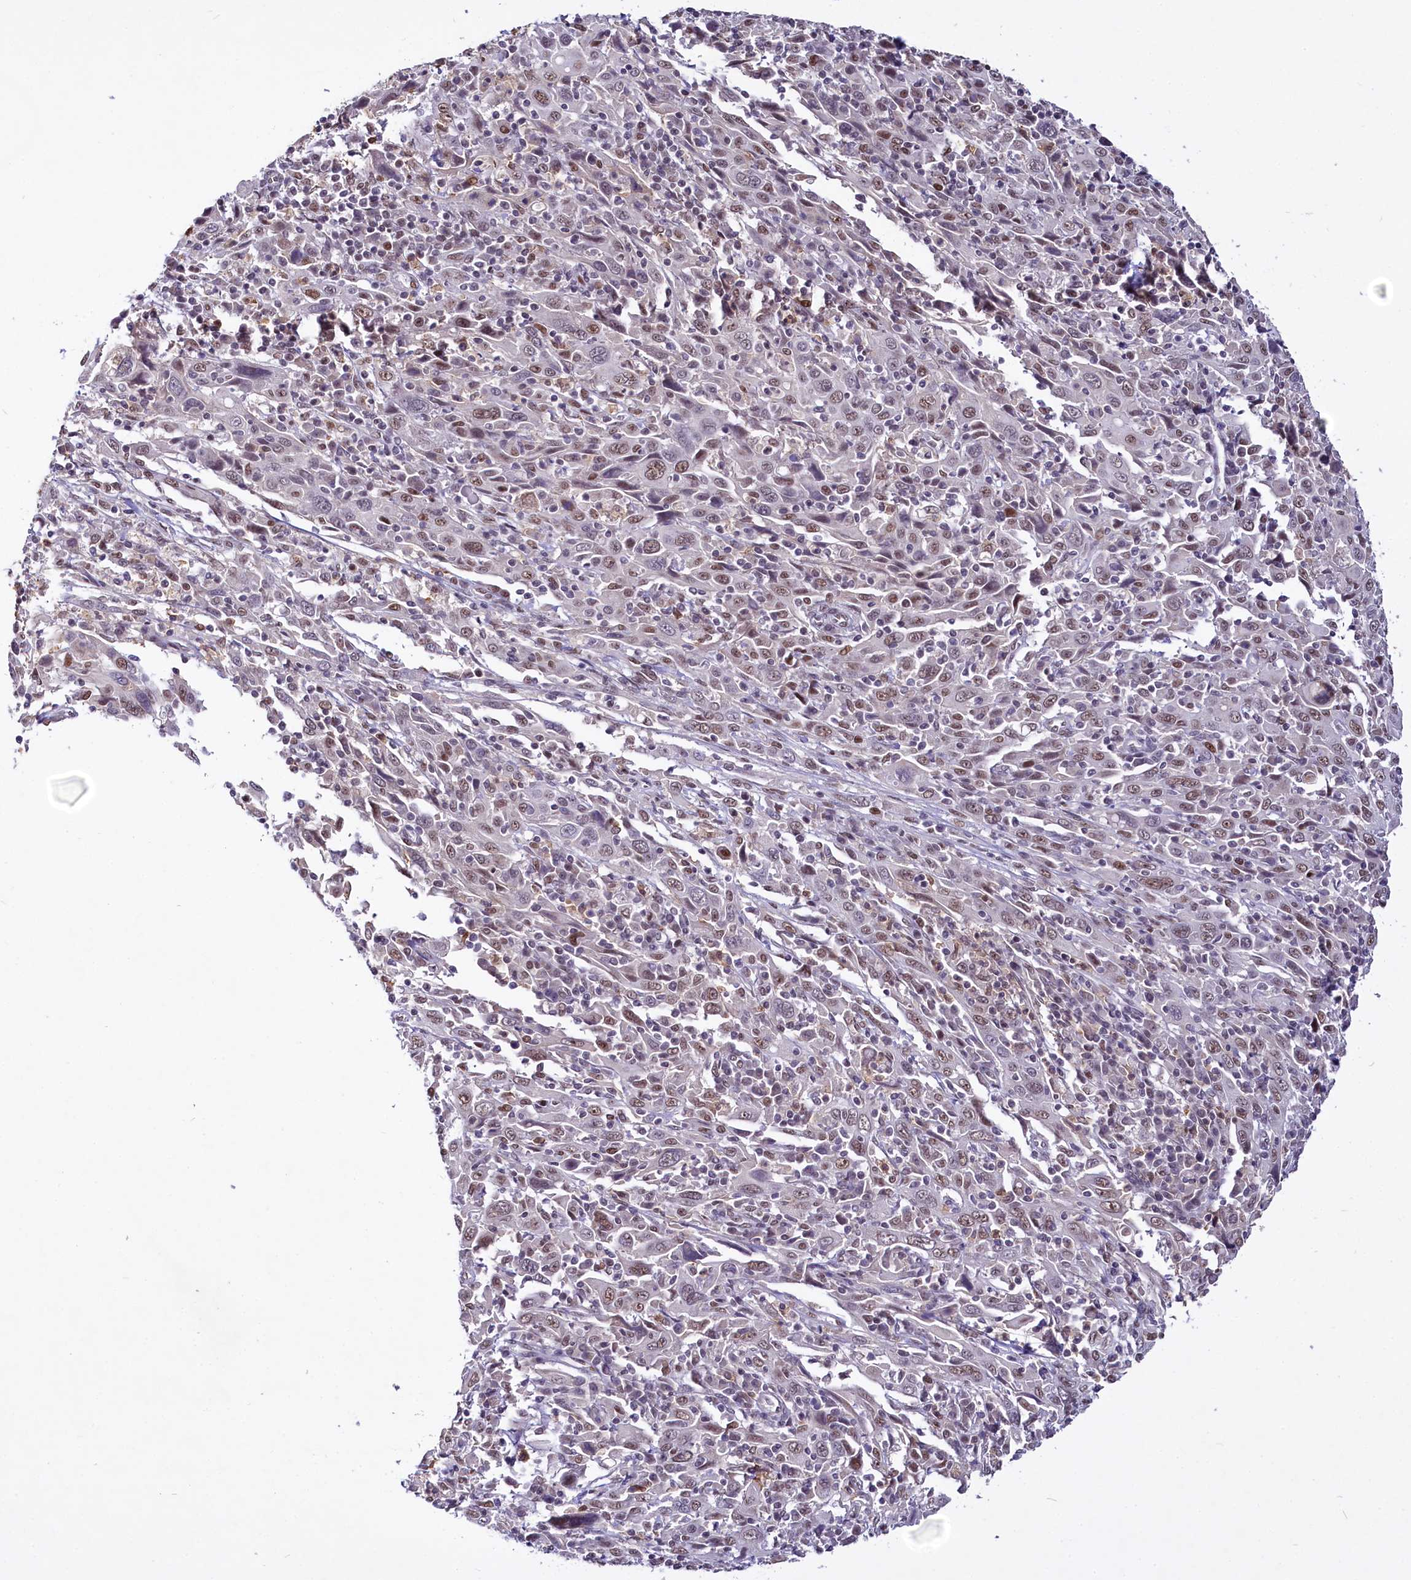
{"staining": {"intensity": "moderate", "quantity": ">75%", "location": "nuclear"}, "tissue": "cervical cancer", "cell_type": "Tumor cells", "image_type": "cancer", "snomed": [{"axis": "morphology", "description": "Squamous cell carcinoma, NOS"}, {"axis": "topography", "description": "Cervix"}], "caption": "A histopathology image of cervical squamous cell carcinoma stained for a protein exhibits moderate nuclear brown staining in tumor cells. (DAB (3,3'-diaminobenzidine) IHC with brightfield microscopy, high magnification).", "gene": "SCAF11", "patient": {"sex": "female", "age": 46}}